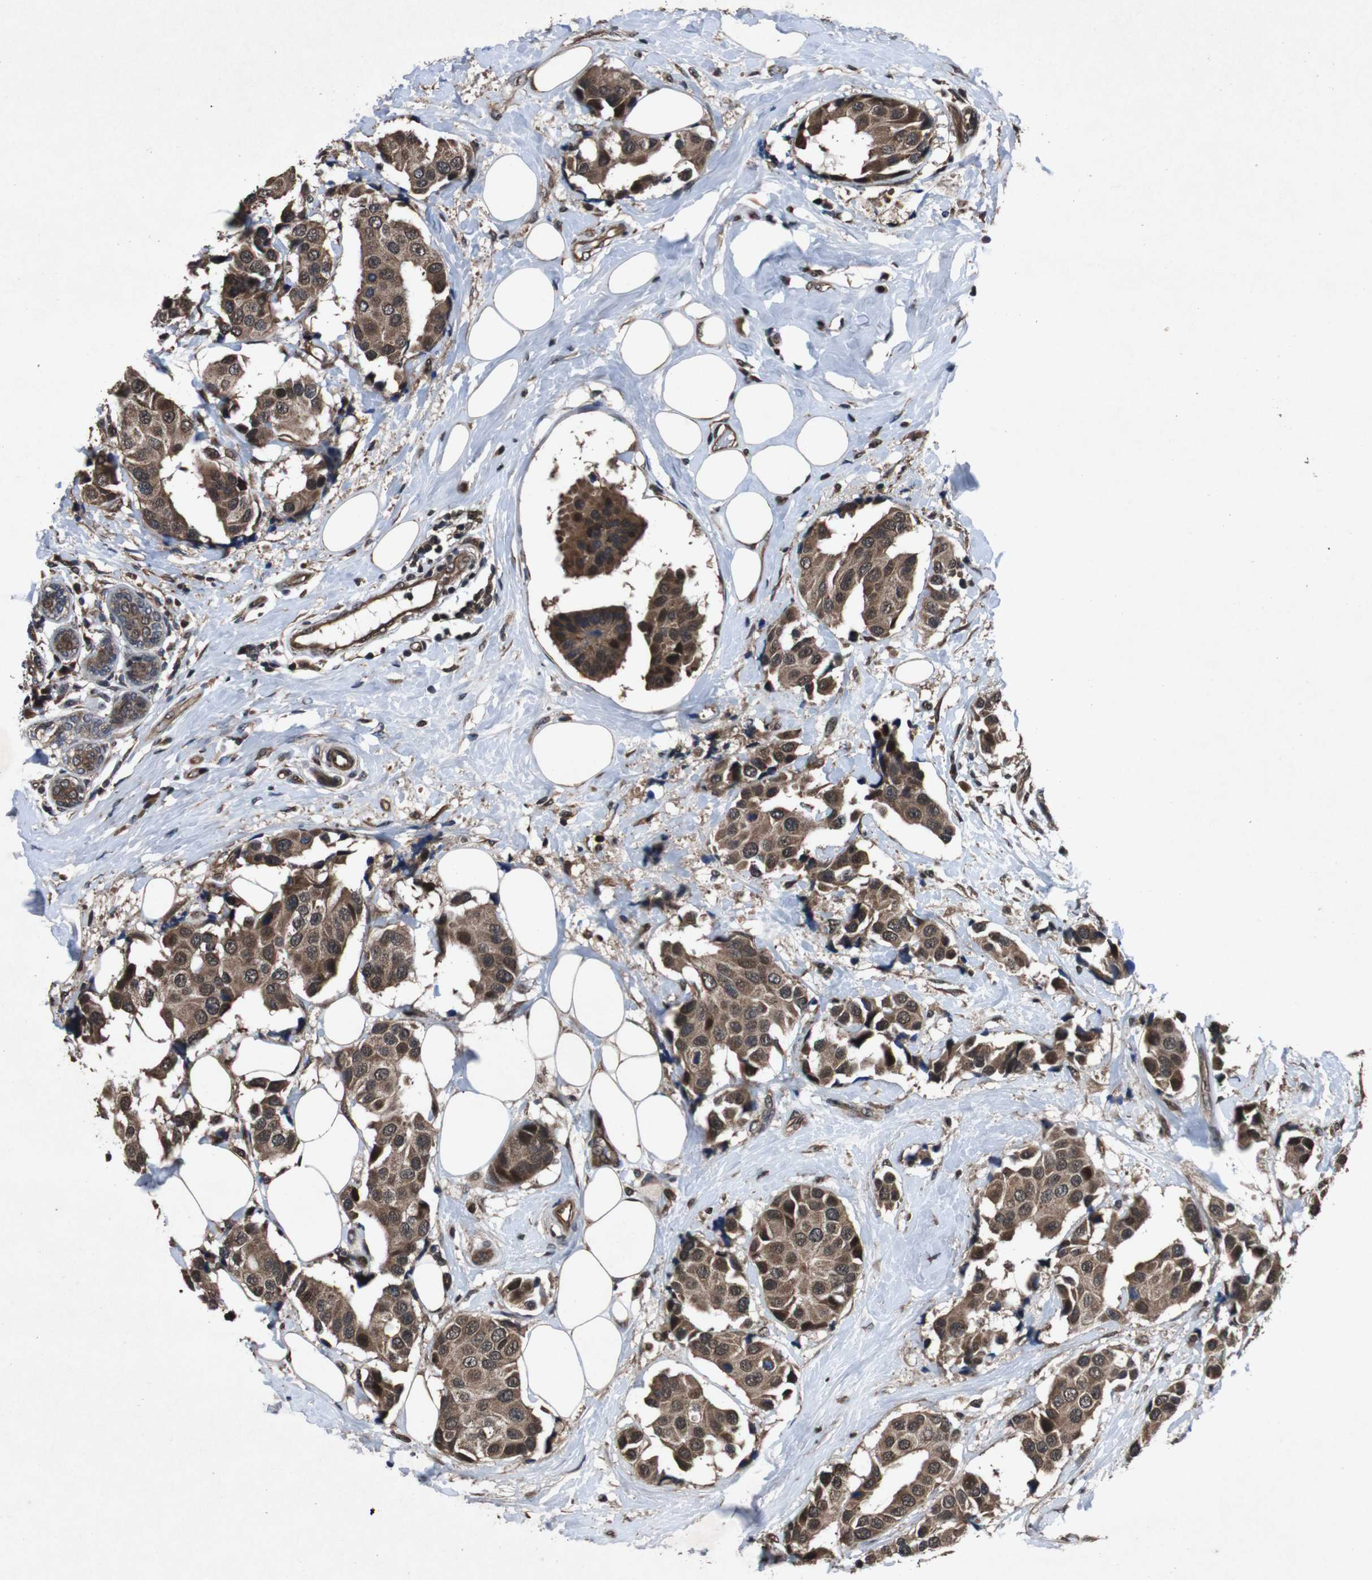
{"staining": {"intensity": "moderate", "quantity": ">75%", "location": "cytoplasmic/membranous,nuclear"}, "tissue": "breast cancer", "cell_type": "Tumor cells", "image_type": "cancer", "snomed": [{"axis": "morphology", "description": "Normal tissue, NOS"}, {"axis": "morphology", "description": "Duct carcinoma"}, {"axis": "topography", "description": "Breast"}], "caption": "Brown immunohistochemical staining in human invasive ductal carcinoma (breast) reveals moderate cytoplasmic/membranous and nuclear staining in approximately >75% of tumor cells.", "gene": "SOCS1", "patient": {"sex": "female", "age": 39}}